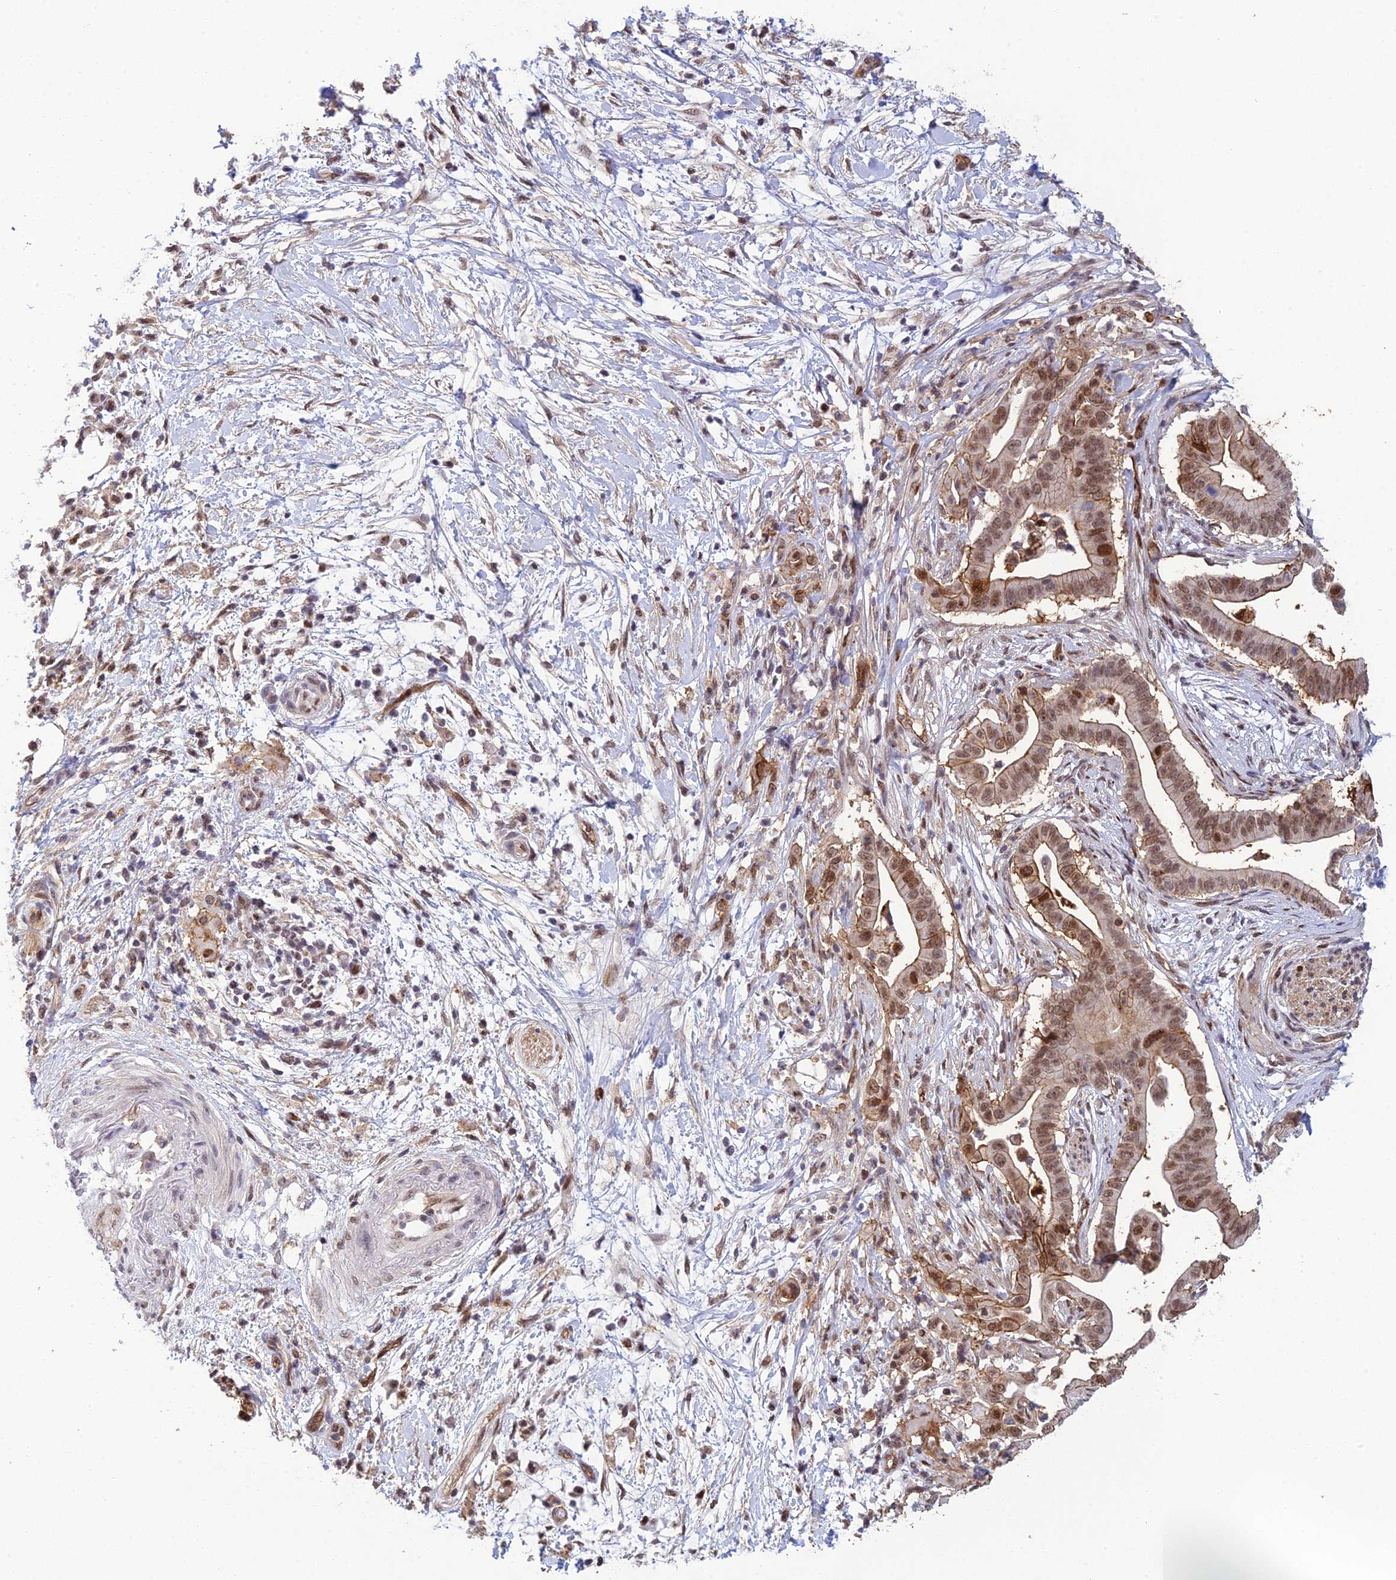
{"staining": {"intensity": "moderate", "quantity": ">75%", "location": "cytoplasmic/membranous,nuclear"}, "tissue": "pancreatic cancer", "cell_type": "Tumor cells", "image_type": "cancer", "snomed": [{"axis": "morphology", "description": "Adenocarcinoma, NOS"}, {"axis": "topography", "description": "Pancreas"}], "caption": "This is a micrograph of IHC staining of pancreatic cancer, which shows moderate positivity in the cytoplasmic/membranous and nuclear of tumor cells.", "gene": "RANBP3", "patient": {"sex": "male", "age": 68}}